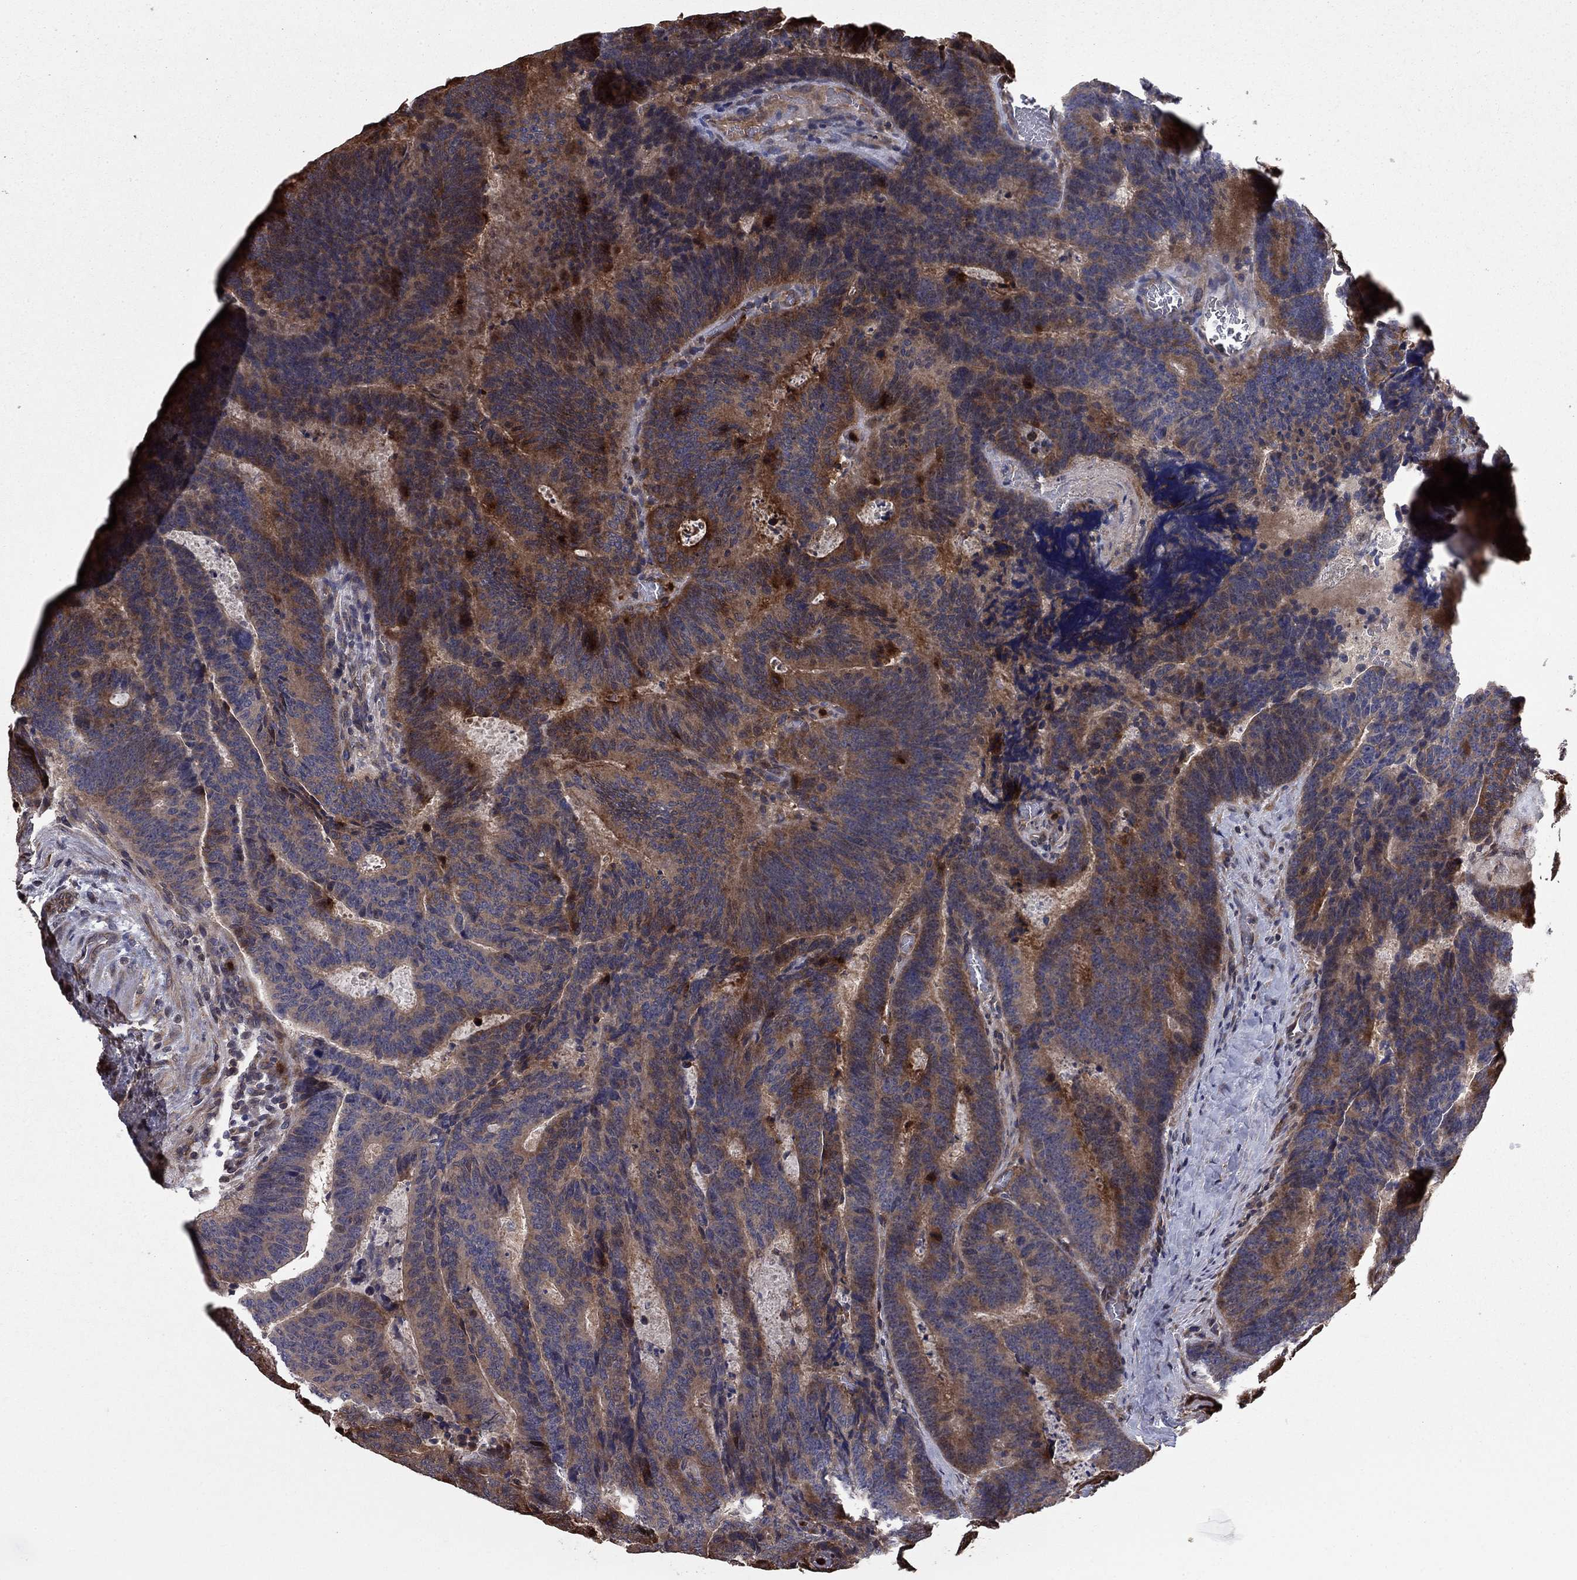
{"staining": {"intensity": "moderate", "quantity": "<25%", "location": "cytoplasmic/membranous"}, "tissue": "colorectal cancer", "cell_type": "Tumor cells", "image_type": "cancer", "snomed": [{"axis": "morphology", "description": "Adenocarcinoma, NOS"}, {"axis": "topography", "description": "Colon"}], "caption": "An IHC image of neoplastic tissue is shown. Protein staining in brown shows moderate cytoplasmic/membranous positivity in colorectal cancer within tumor cells. (DAB (3,3'-diaminobenzidine) = brown stain, brightfield microscopy at high magnification).", "gene": "GYG1", "patient": {"sex": "female", "age": 82}}